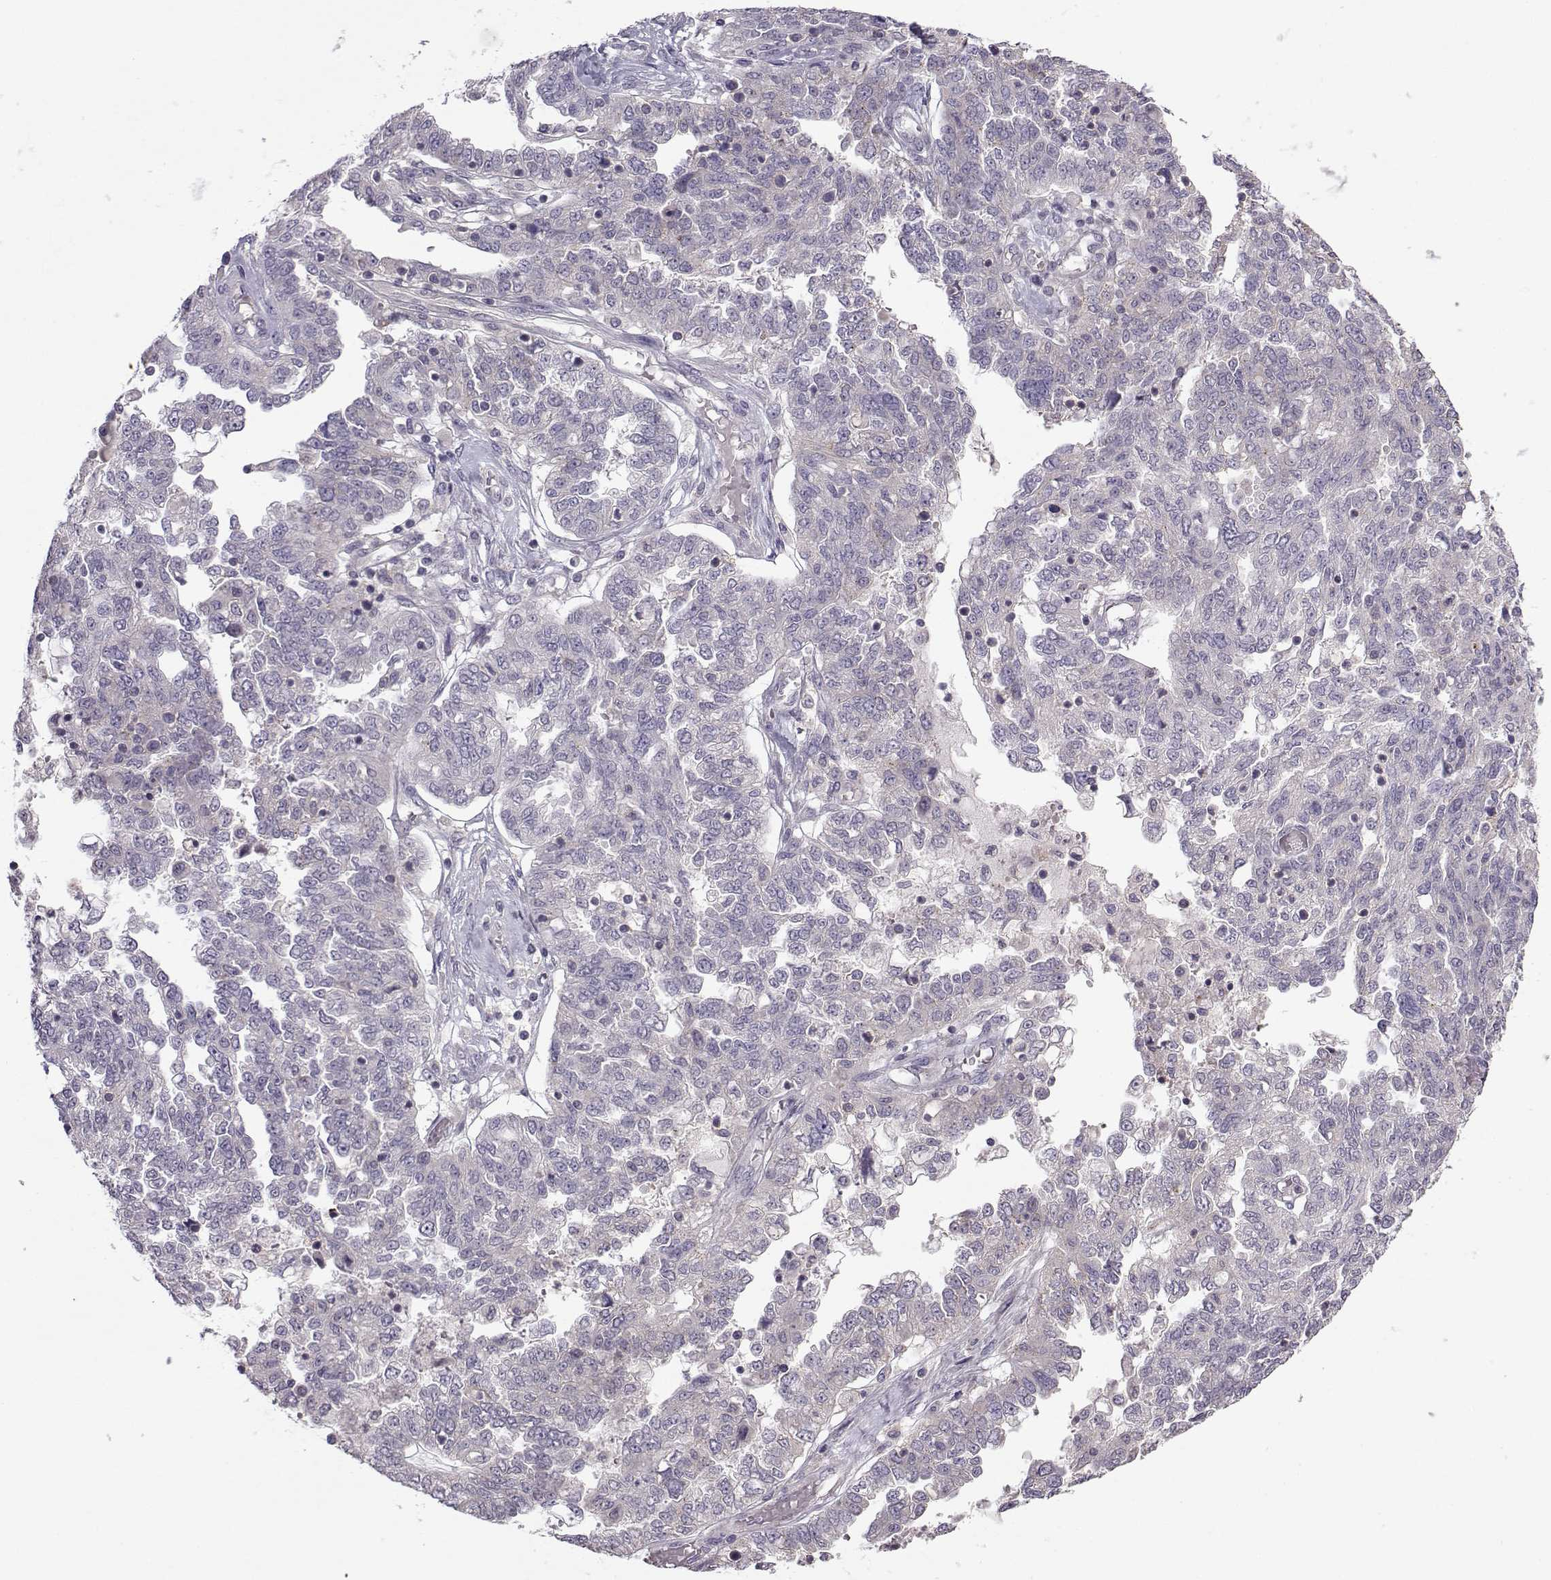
{"staining": {"intensity": "negative", "quantity": "none", "location": "none"}, "tissue": "ovarian cancer", "cell_type": "Tumor cells", "image_type": "cancer", "snomed": [{"axis": "morphology", "description": "Cystadenocarcinoma, serous, NOS"}, {"axis": "topography", "description": "Ovary"}], "caption": "A high-resolution image shows immunohistochemistry (IHC) staining of ovarian cancer, which shows no significant positivity in tumor cells.", "gene": "FCAMR", "patient": {"sex": "female", "age": 67}}